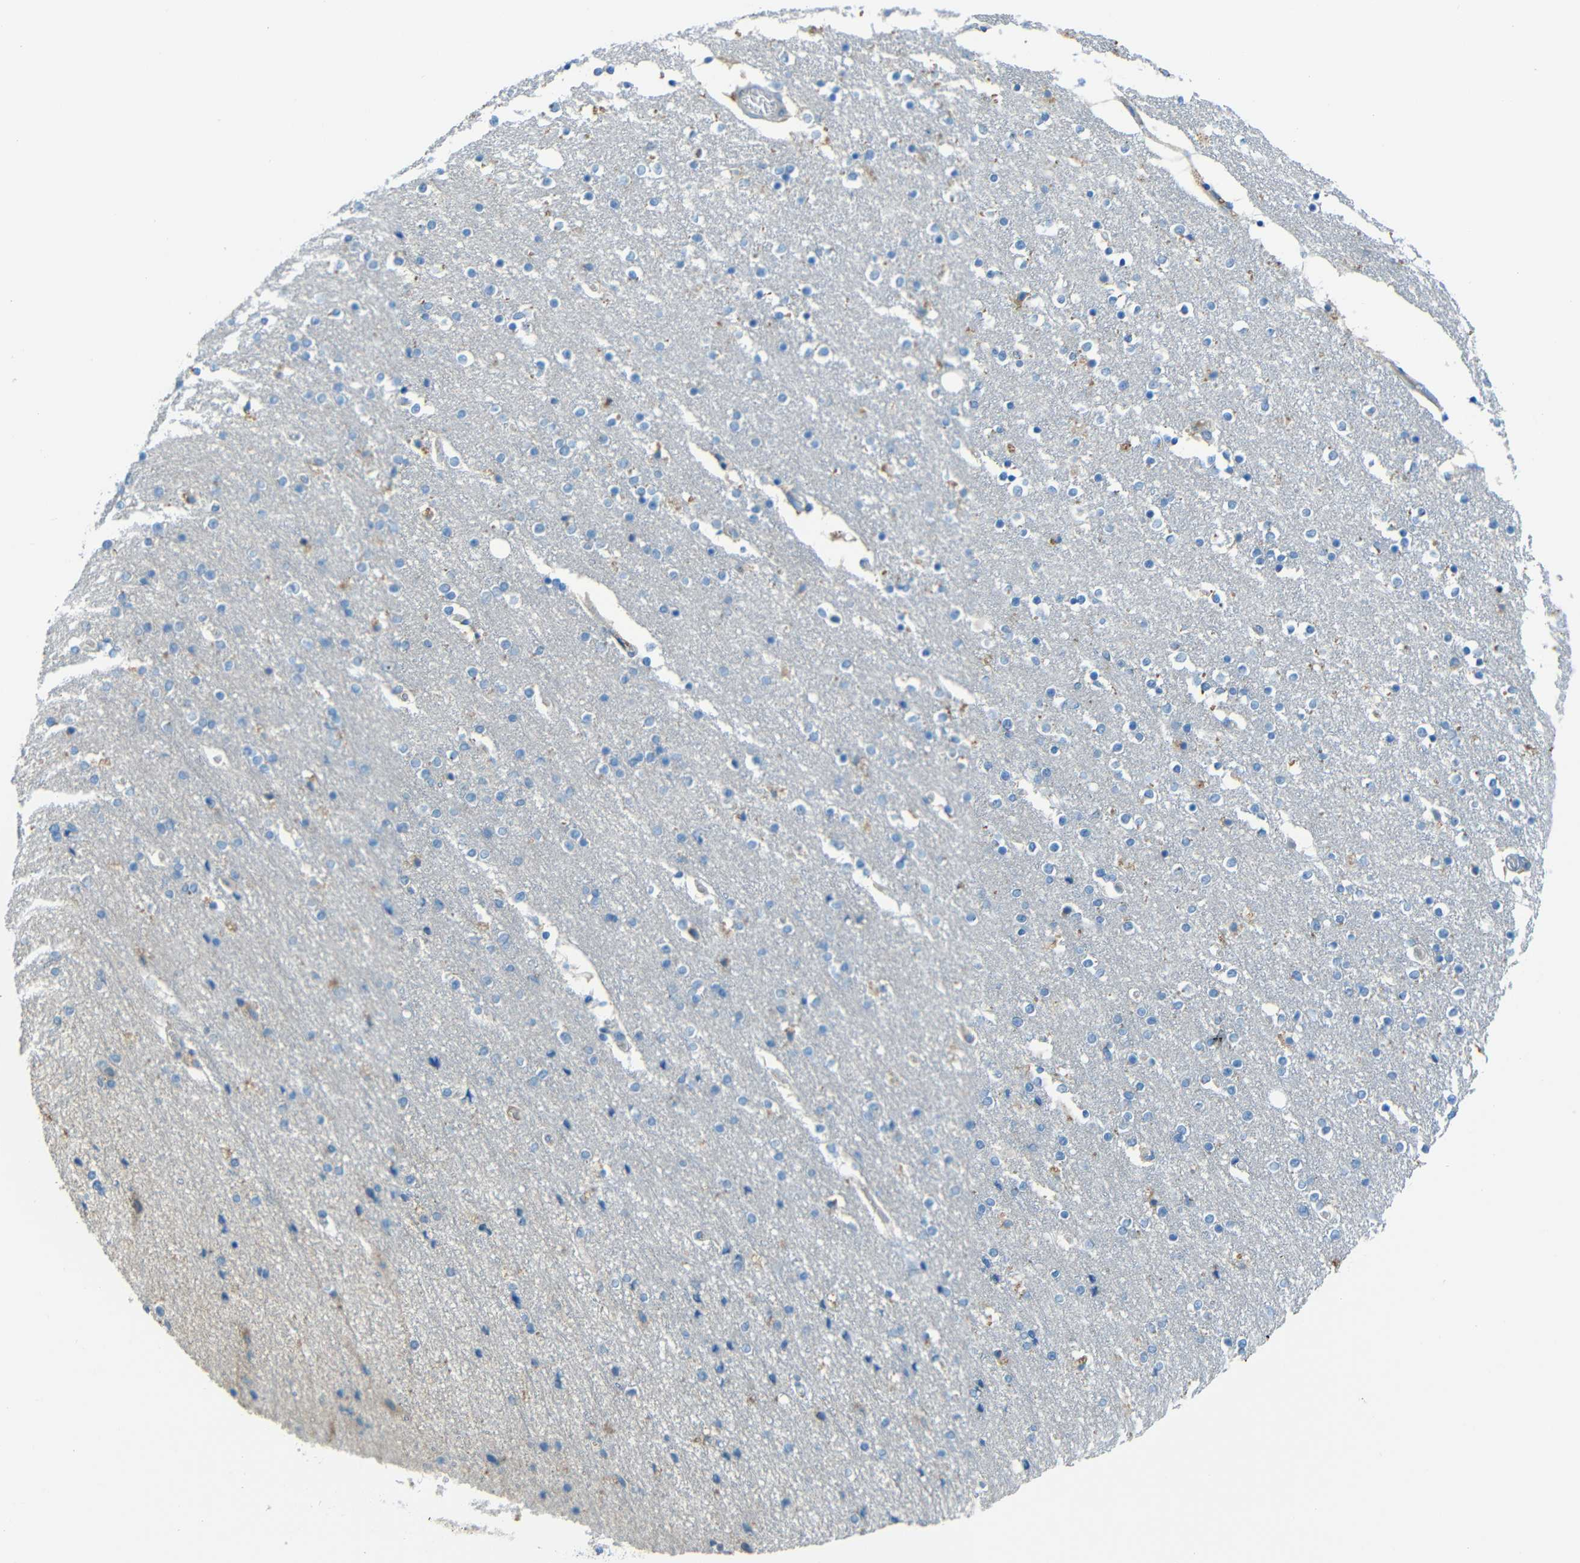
{"staining": {"intensity": "moderate", "quantity": "<25%", "location": "cytoplasmic/membranous"}, "tissue": "caudate", "cell_type": "Glial cells", "image_type": "normal", "snomed": [{"axis": "morphology", "description": "Normal tissue, NOS"}, {"axis": "topography", "description": "Lateral ventricle wall"}], "caption": "IHC (DAB (3,3'-diaminobenzidine)) staining of unremarkable caudate reveals moderate cytoplasmic/membranous protein expression in approximately <25% of glial cells.", "gene": "CYP26B1", "patient": {"sex": "female", "age": 54}}